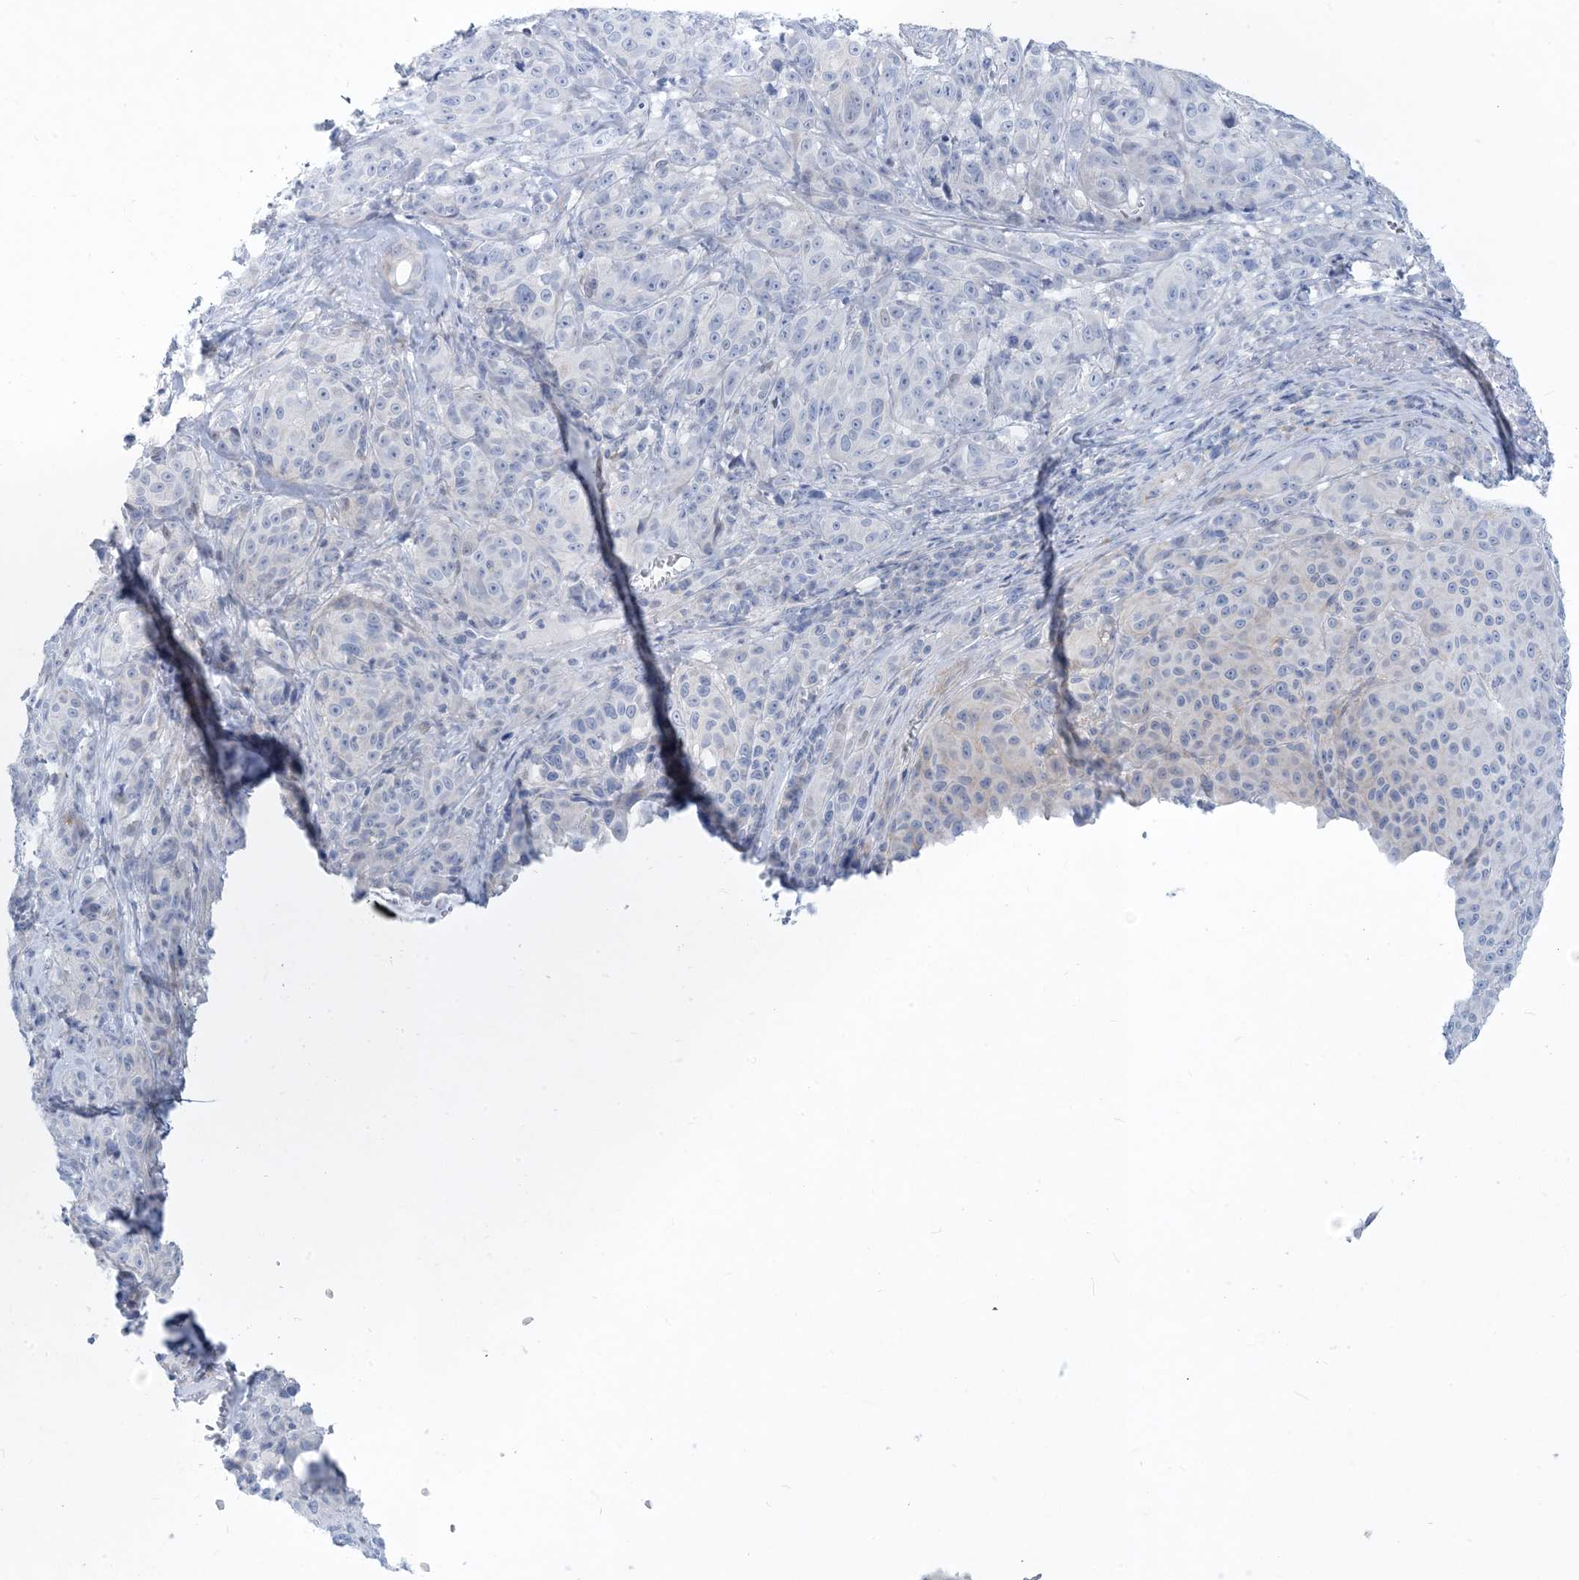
{"staining": {"intensity": "negative", "quantity": "none", "location": "none"}, "tissue": "melanoma", "cell_type": "Tumor cells", "image_type": "cancer", "snomed": [{"axis": "morphology", "description": "Malignant melanoma, NOS"}, {"axis": "topography", "description": "Skin"}], "caption": "Tumor cells show no significant positivity in melanoma.", "gene": "MOXD1", "patient": {"sex": "male", "age": 73}}